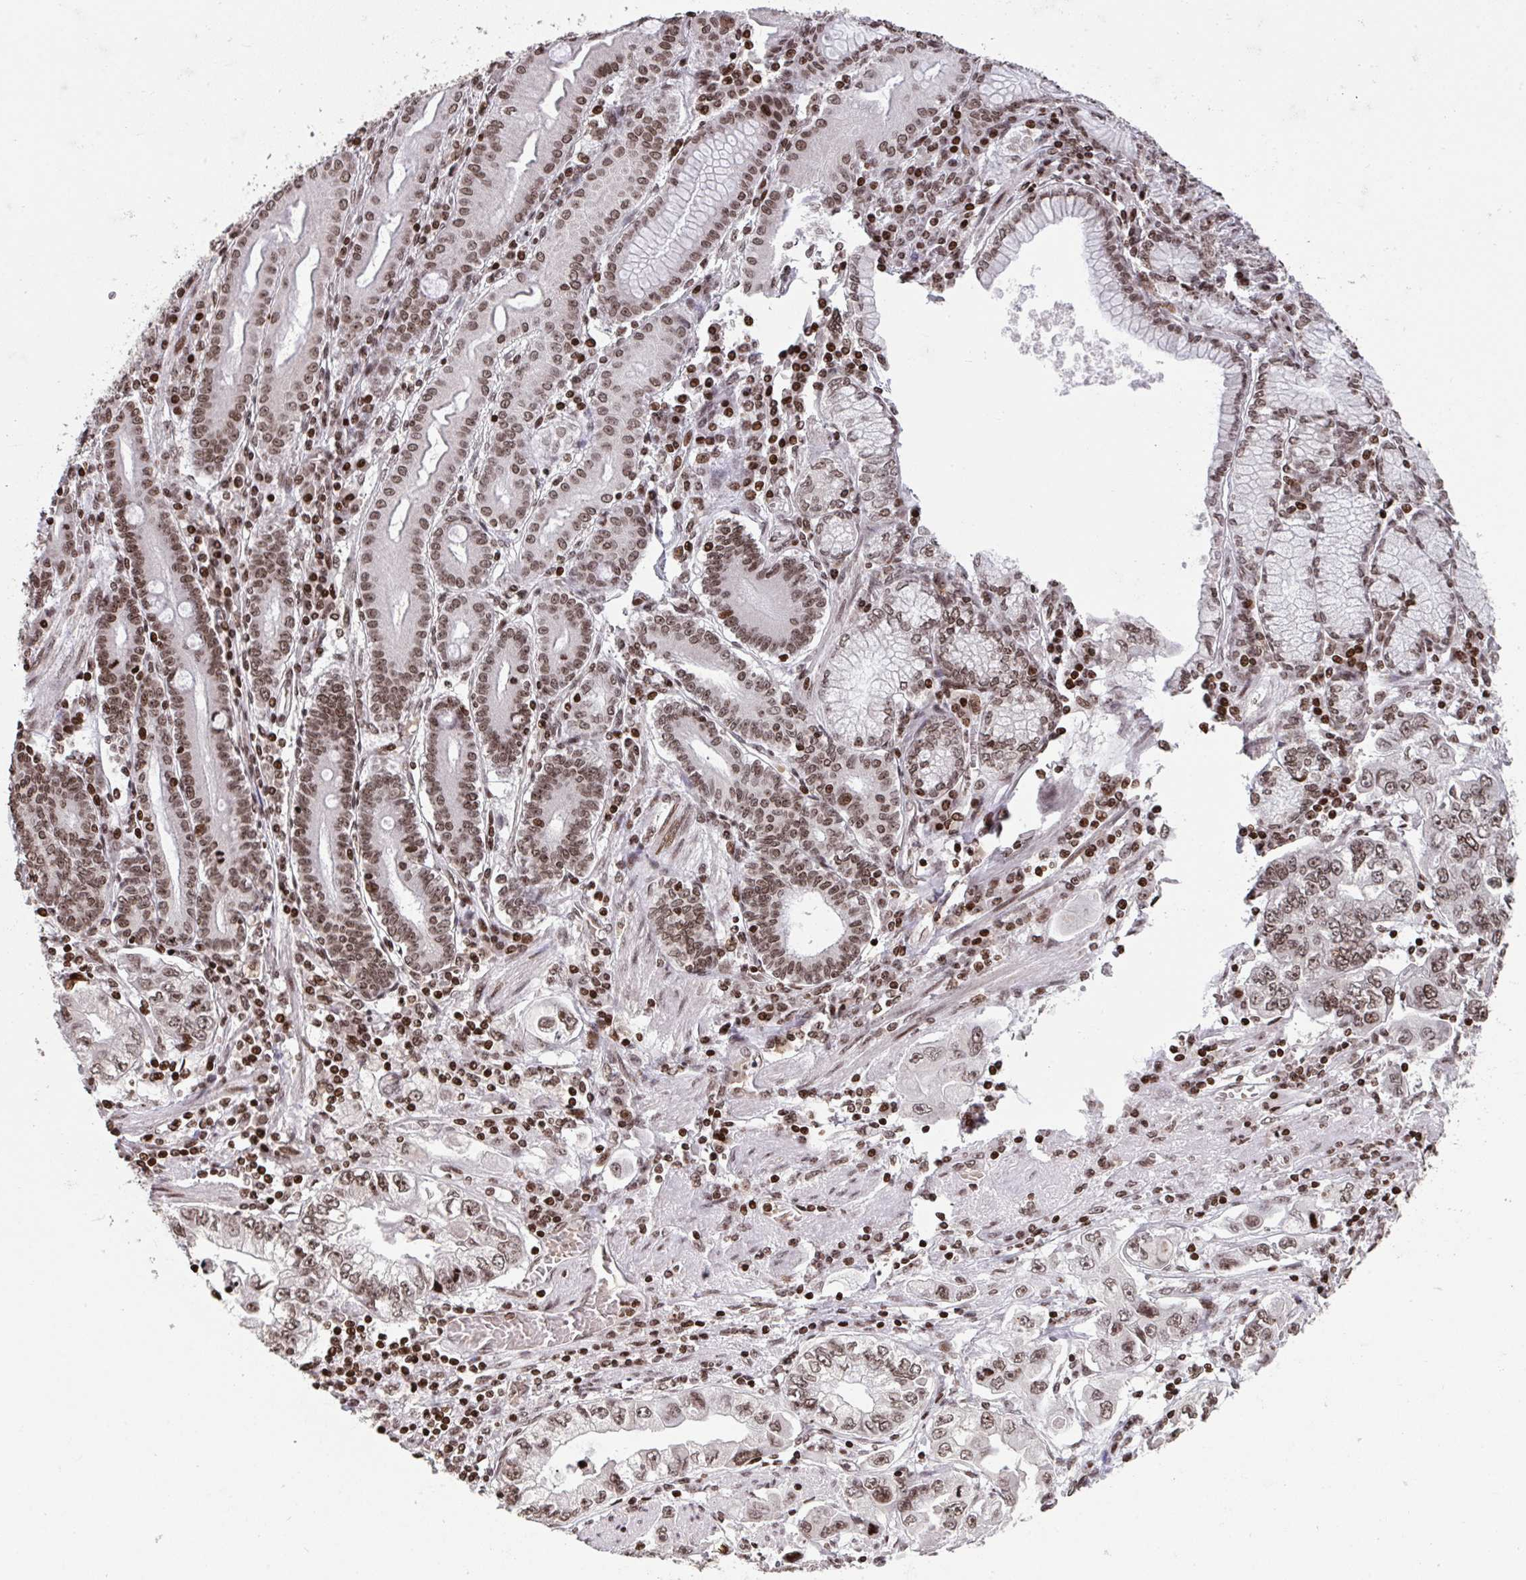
{"staining": {"intensity": "moderate", "quantity": ">75%", "location": "nuclear"}, "tissue": "stomach cancer", "cell_type": "Tumor cells", "image_type": "cancer", "snomed": [{"axis": "morphology", "description": "Adenocarcinoma, NOS"}, {"axis": "topography", "description": "Stomach, lower"}], "caption": "Immunohistochemical staining of human stomach cancer (adenocarcinoma) reveals moderate nuclear protein staining in approximately >75% of tumor cells.", "gene": "NIP7", "patient": {"sex": "female", "age": 93}}